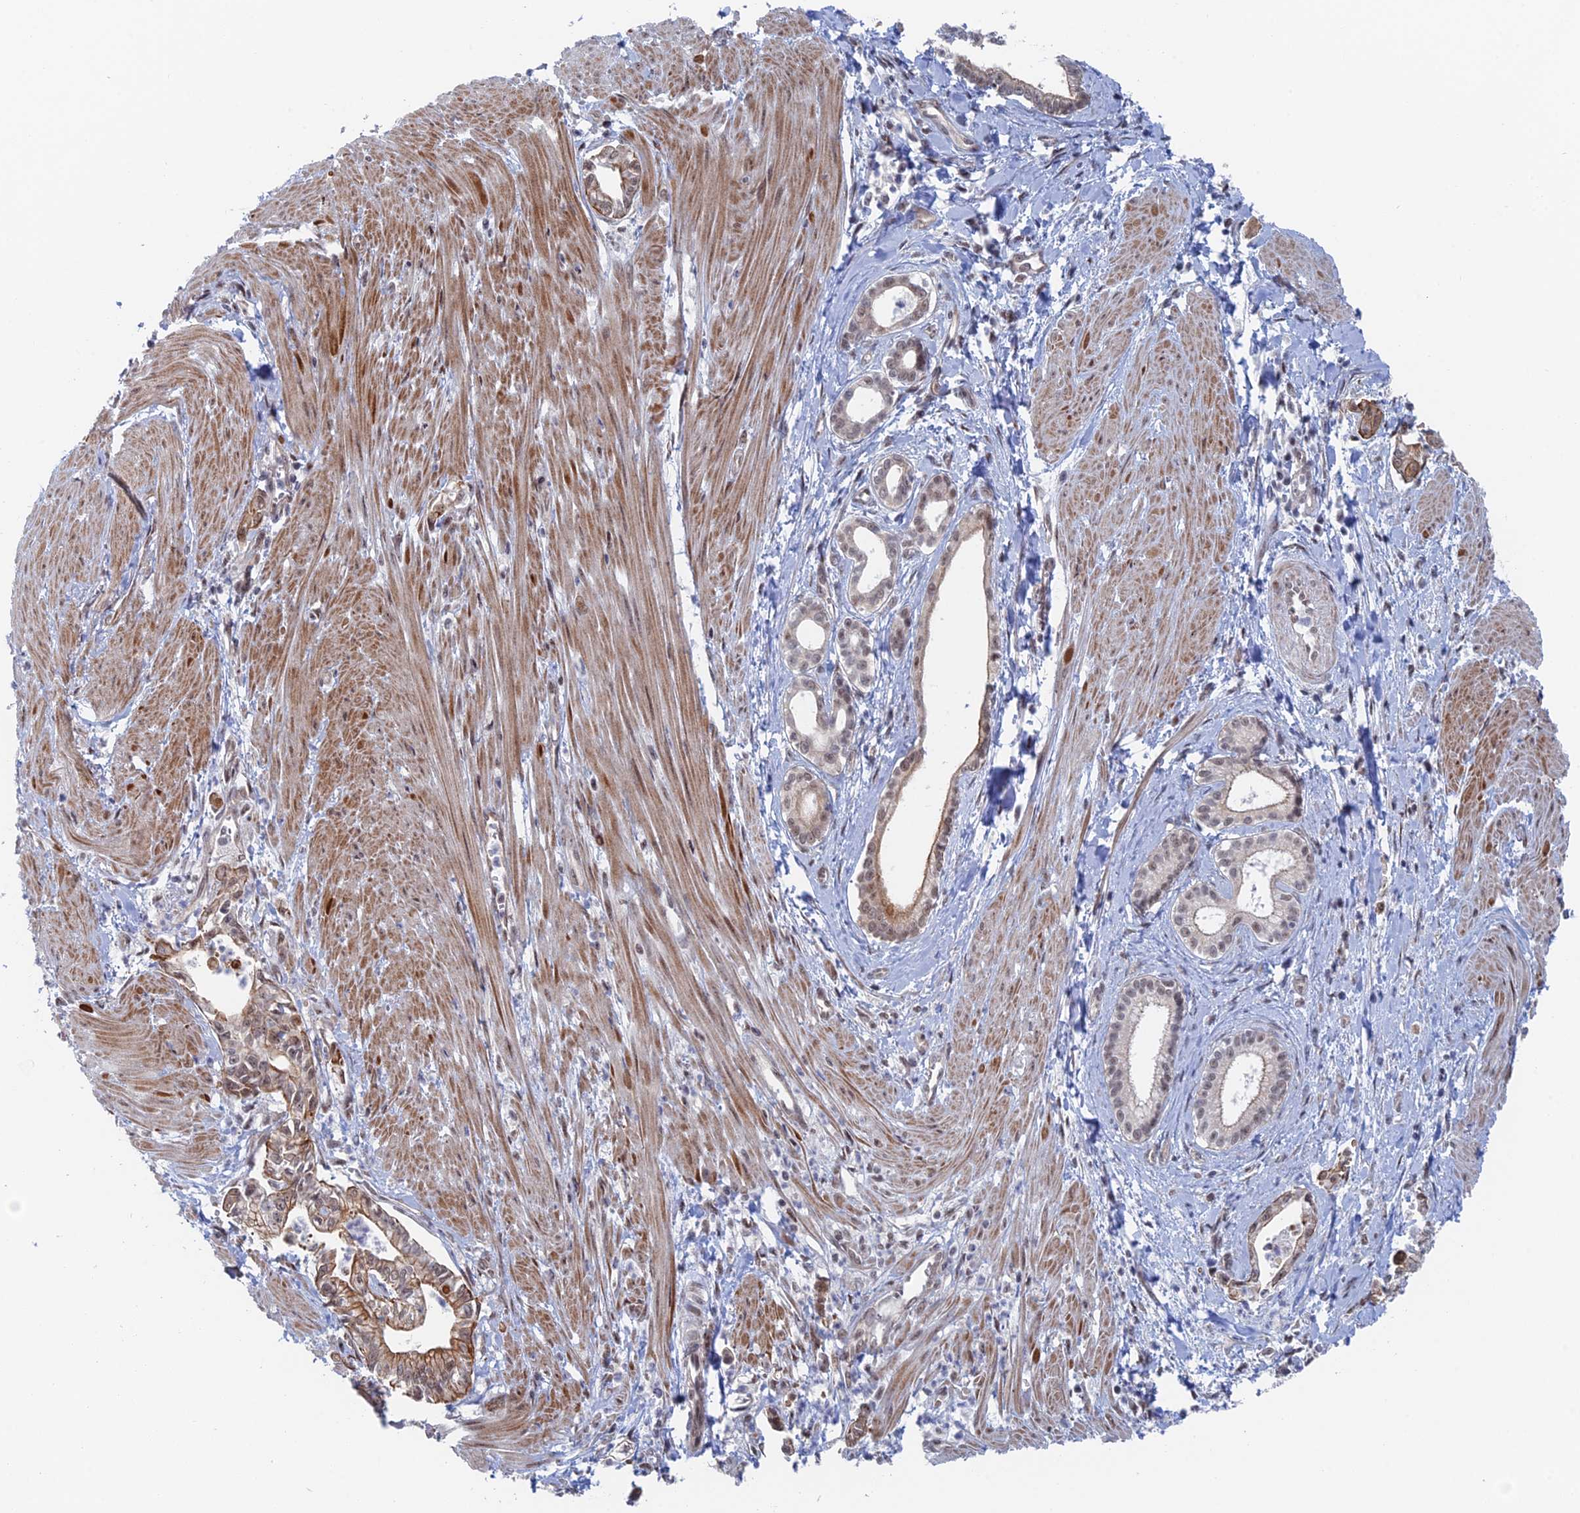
{"staining": {"intensity": "moderate", "quantity": "25%-75%", "location": "cytoplasmic/membranous,nuclear"}, "tissue": "pancreatic cancer", "cell_type": "Tumor cells", "image_type": "cancer", "snomed": [{"axis": "morphology", "description": "Adenocarcinoma, NOS"}, {"axis": "topography", "description": "Pancreas"}], "caption": "There is medium levels of moderate cytoplasmic/membranous and nuclear positivity in tumor cells of pancreatic cancer, as demonstrated by immunohistochemical staining (brown color).", "gene": "GMNC", "patient": {"sex": "male", "age": 78}}